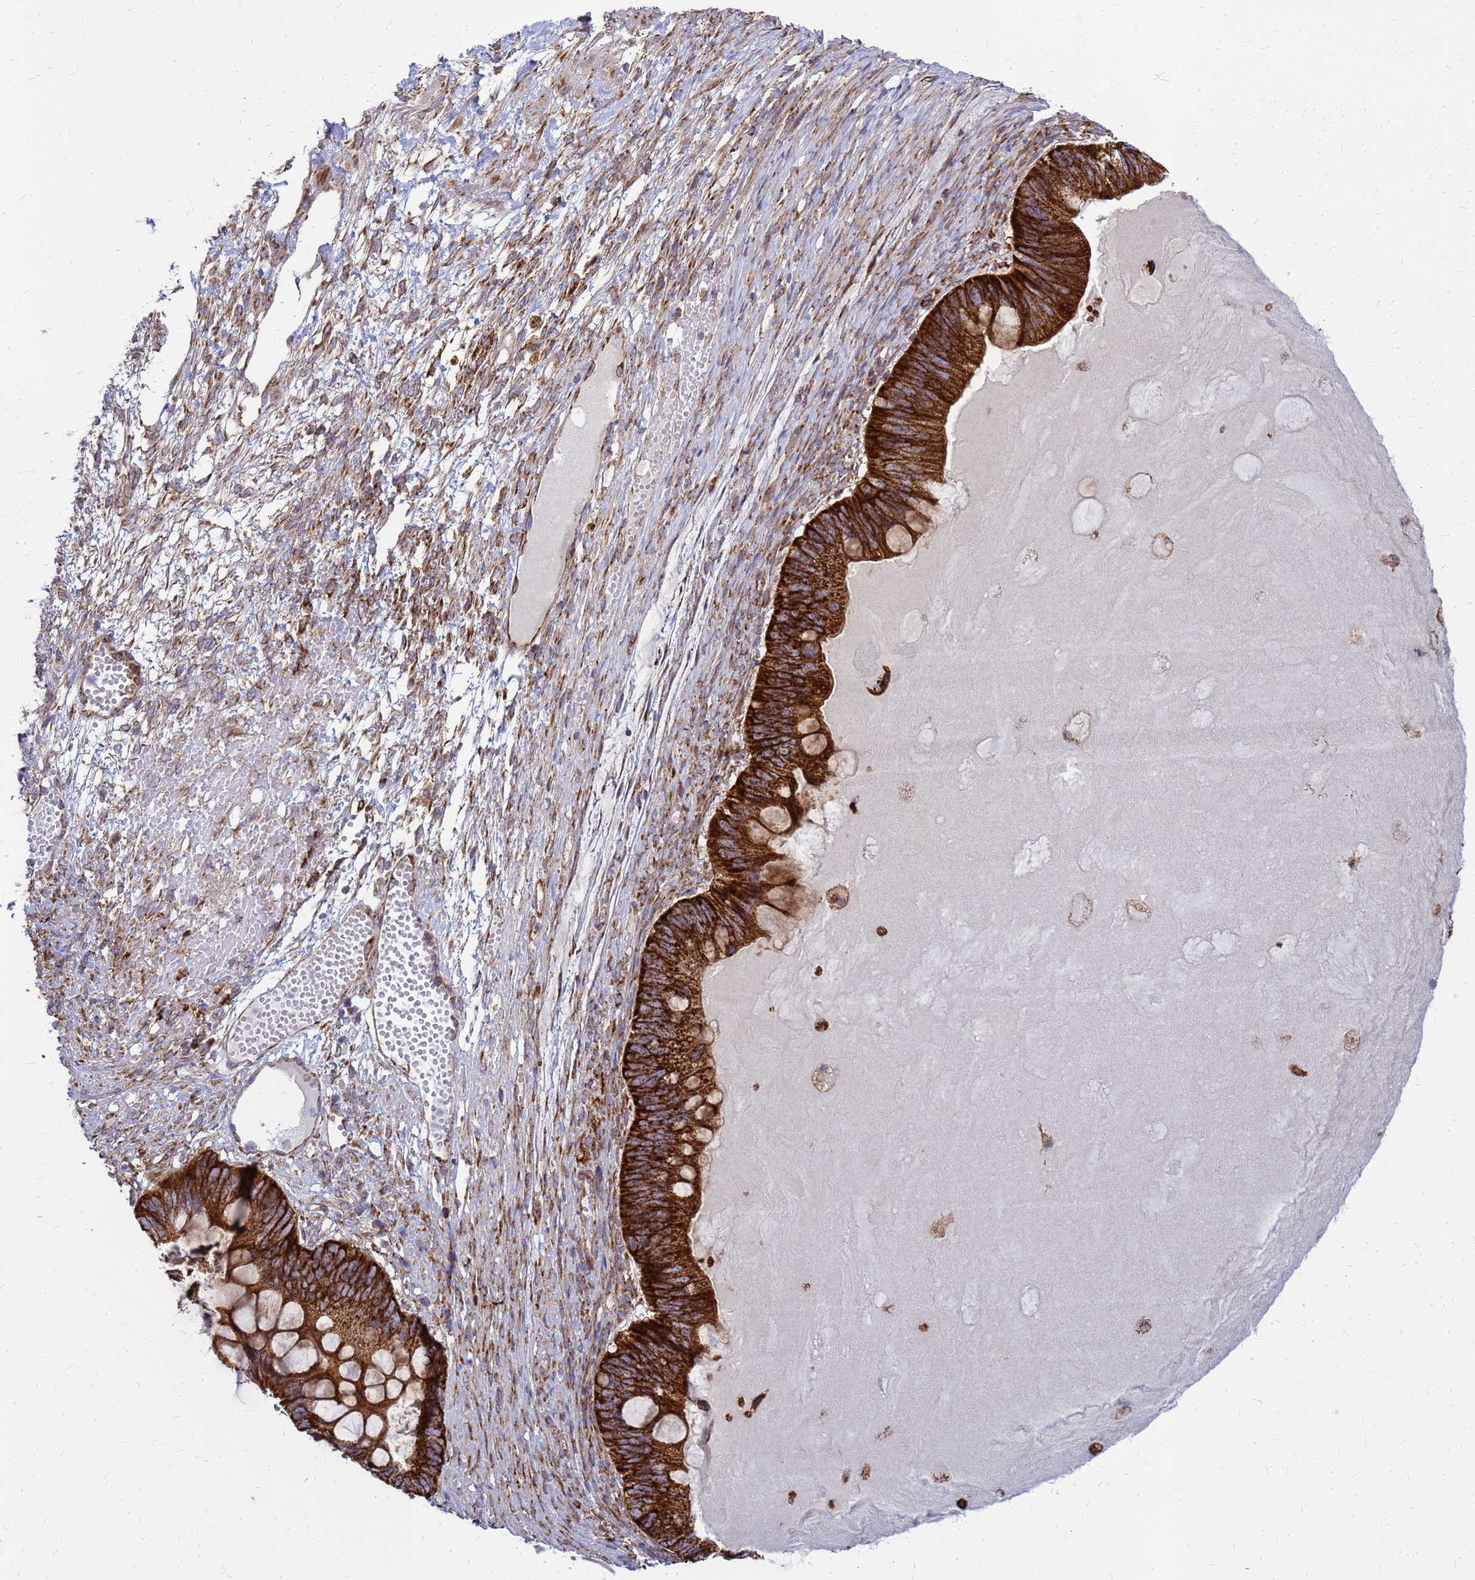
{"staining": {"intensity": "strong", "quantity": ">75%", "location": "cytoplasmic/membranous"}, "tissue": "ovarian cancer", "cell_type": "Tumor cells", "image_type": "cancer", "snomed": [{"axis": "morphology", "description": "Cystadenocarcinoma, mucinous, NOS"}, {"axis": "topography", "description": "Ovary"}], "caption": "This photomicrograph displays mucinous cystadenocarcinoma (ovarian) stained with immunohistochemistry (IHC) to label a protein in brown. The cytoplasmic/membranous of tumor cells show strong positivity for the protein. Nuclei are counter-stained blue.", "gene": "FSTL4", "patient": {"sex": "female", "age": 61}}